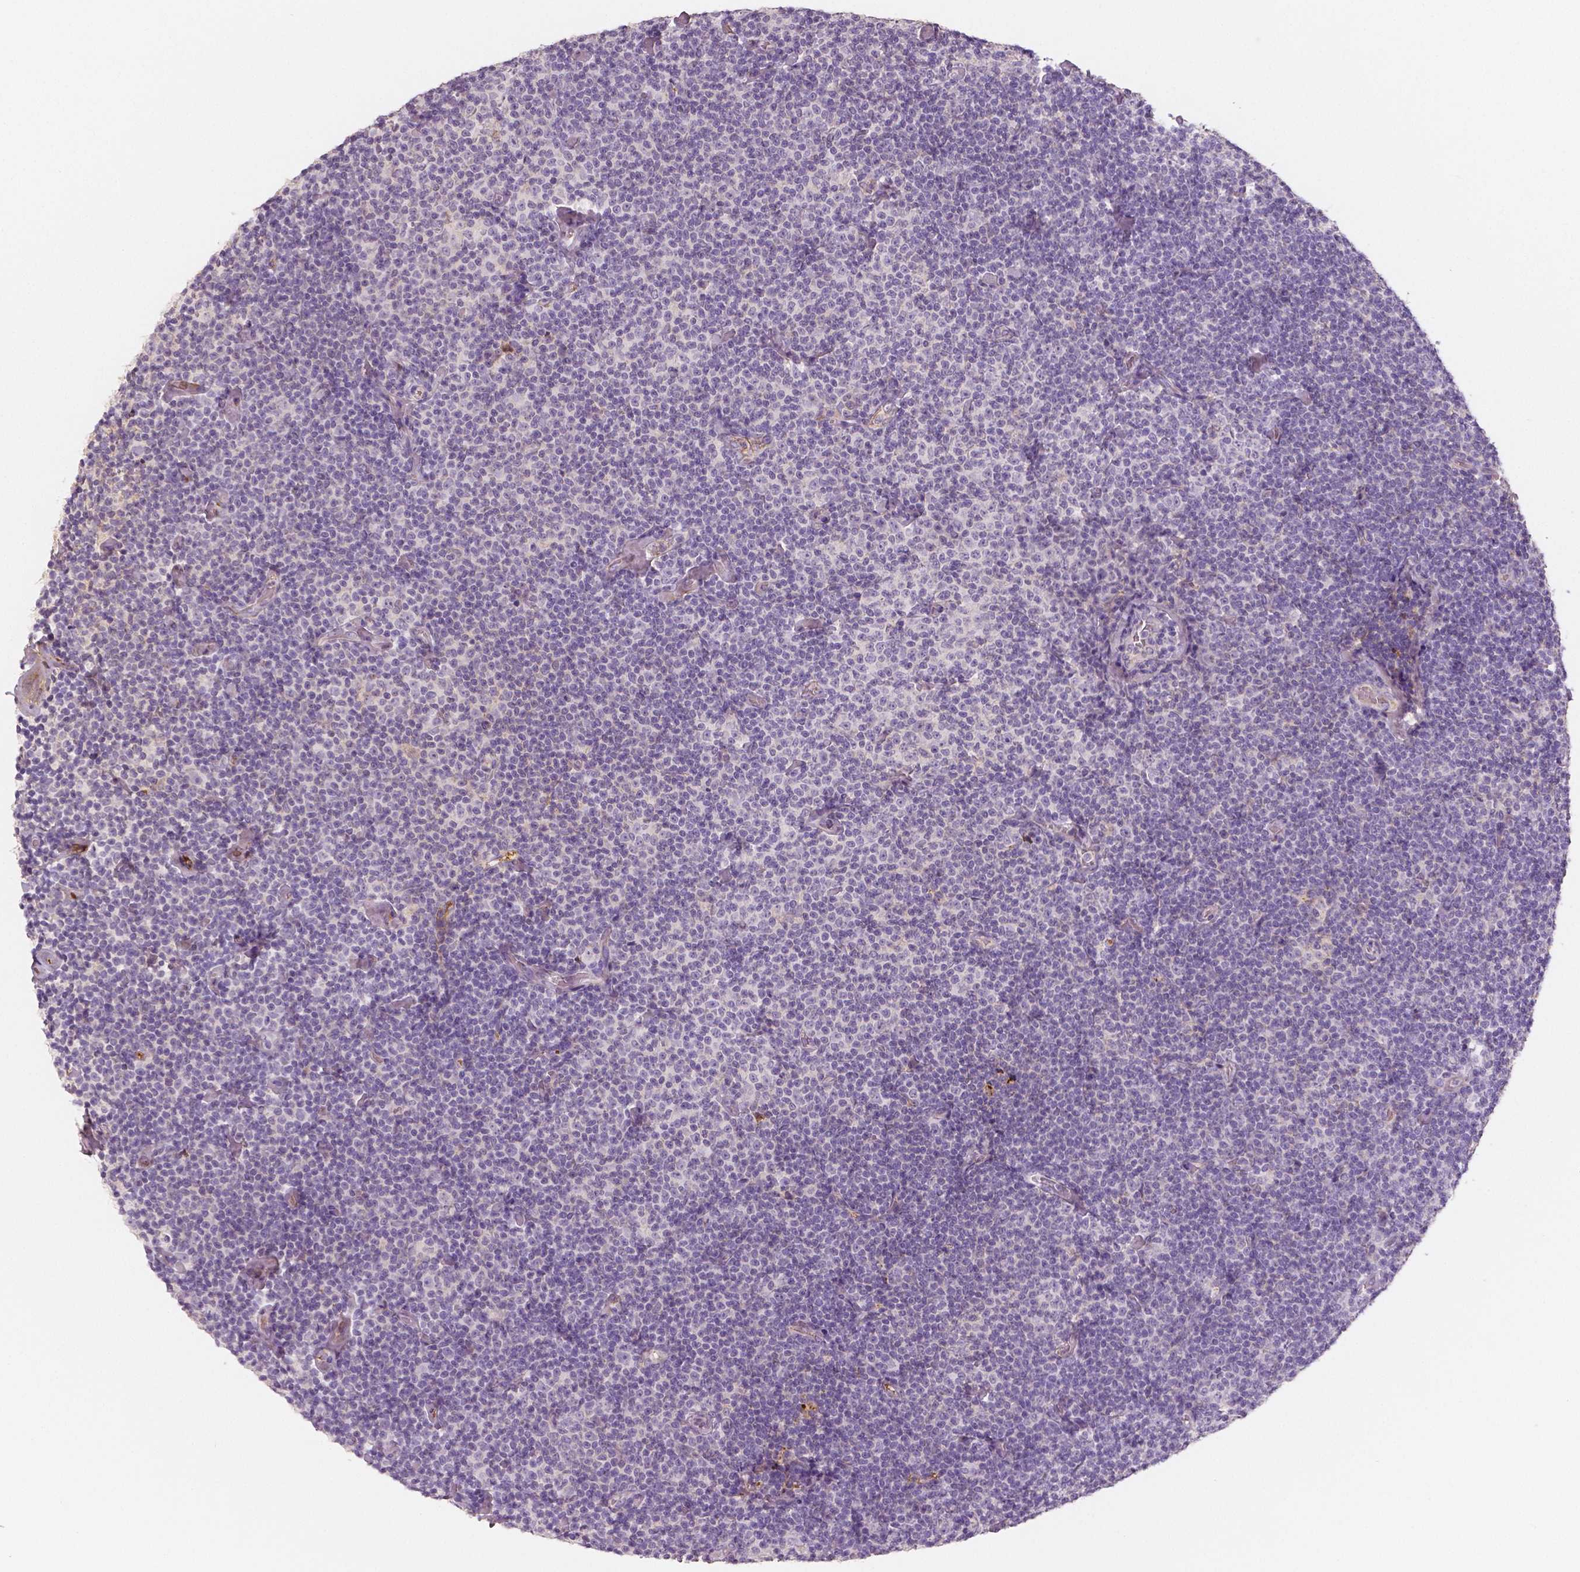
{"staining": {"intensity": "negative", "quantity": "none", "location": "none"}, "tissue": "lymphoma", "cell_type": "Tumor cells", "image_type": "cancer", "snomed": [{"axis": "morphology", "description": "Malignant lymphoma, non-Hodgkin's type, Low grade"}, {"axis": "topography", "description": "Lymph node"}], "caption": "Tumor cells show no significant protein expression in malignant lymphoma, non-Hodgkin's type (low-grade).", "gene": "APOA4", "patient": {"sex": "male", "age": 81}}